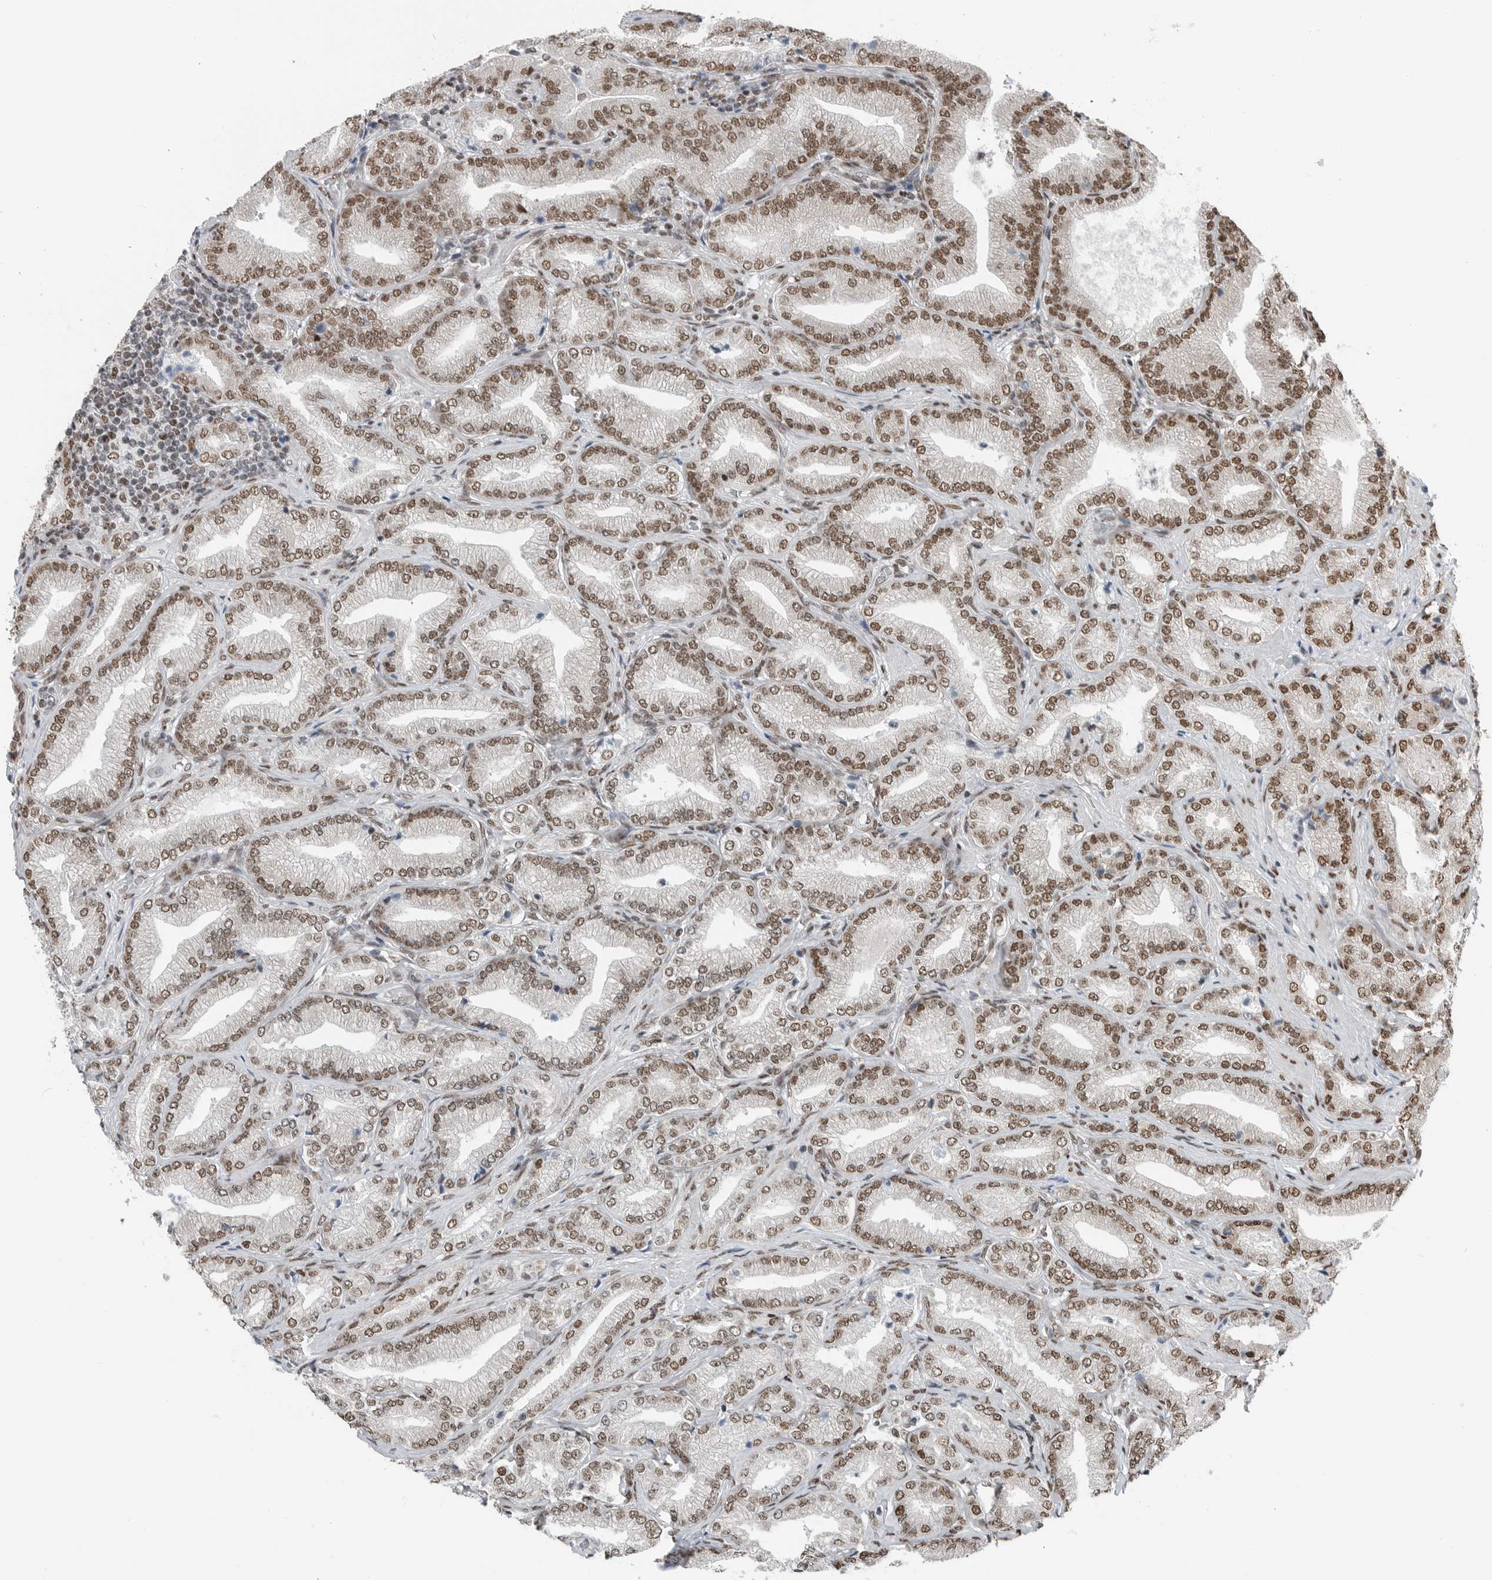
{"staining": {"intensity": "moderate", "quantity": ">75%", "location": "nuclear"}, "tissue": "prostate cancer", "cell_type": "Tumor cells", "image_type": "cancer", "snomed": [{"axis": "morphology", "description": "Adenocarcinoma, Low grade"}, {"axis": "topography", "description": "Prostate"}], "caption": "This is an image of IHC staining of prostate cancer (adenocarcinoma (low-grade)), which shows moderate staining in the nuclear of tumor cells.", "gene": "BLZF1", "patient": {"sex": "male", "age": 62}}